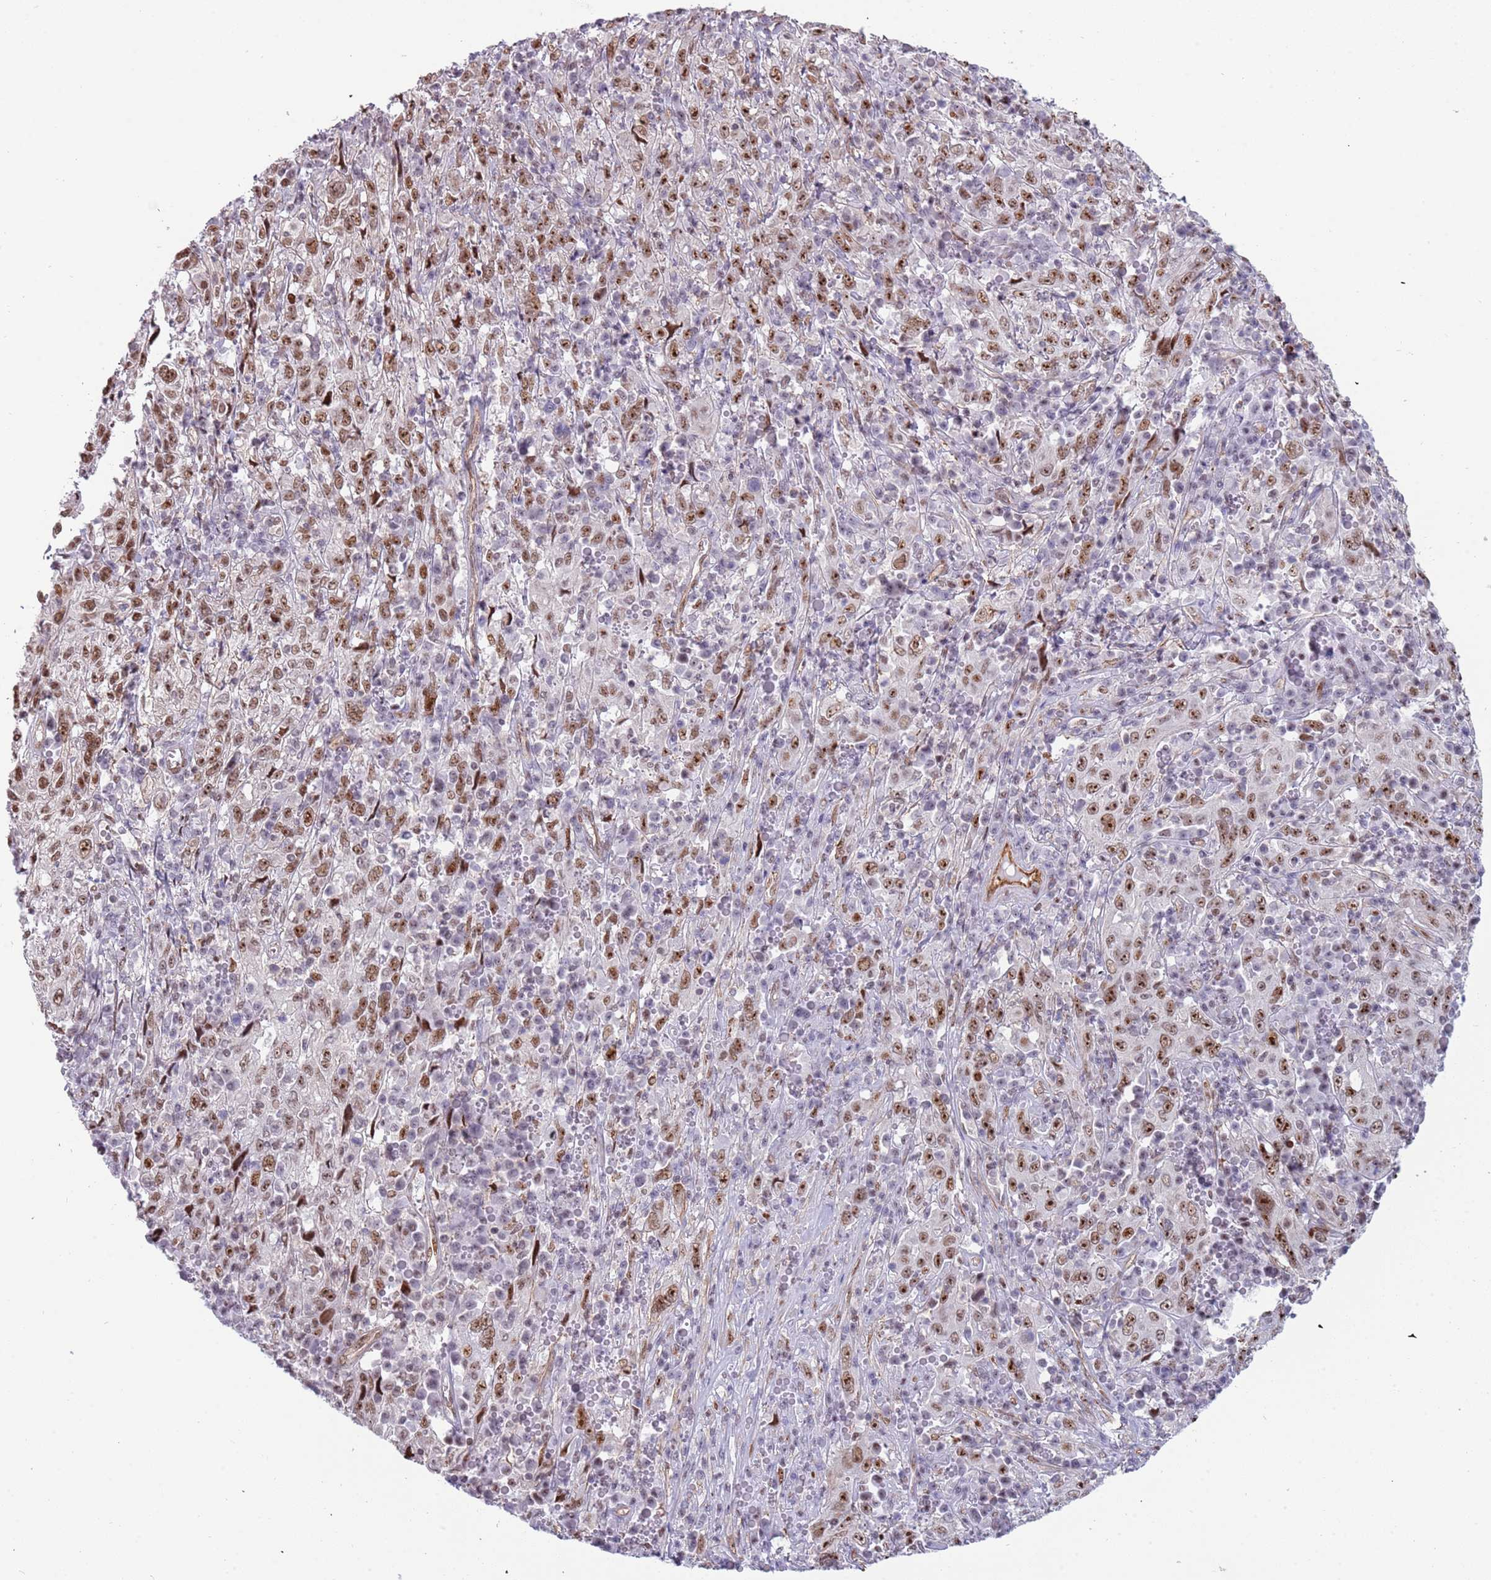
{"staining": {"intensity": "moderate", "quantity": ">75%", "location": "nuclear"}, "tissue": "cervical cancer", "cell_type": "Tumor cells", "image_type": "cancer", "snomed": [{"axis": "morphology", "description": "Squamous cell carcinoma, NOS"}, {"axis": "topography", "description": "Cervix"}], "caption": "DAB immunohistochemical staining of human cervical cancer shows moderate nuclear protein staining in approximately >75% of tumor cells. (Brightfield microscopy of DAB IHC at high magnification).", "gene": "LRMDA", "patient": {"sex": "female", "age": 46}}